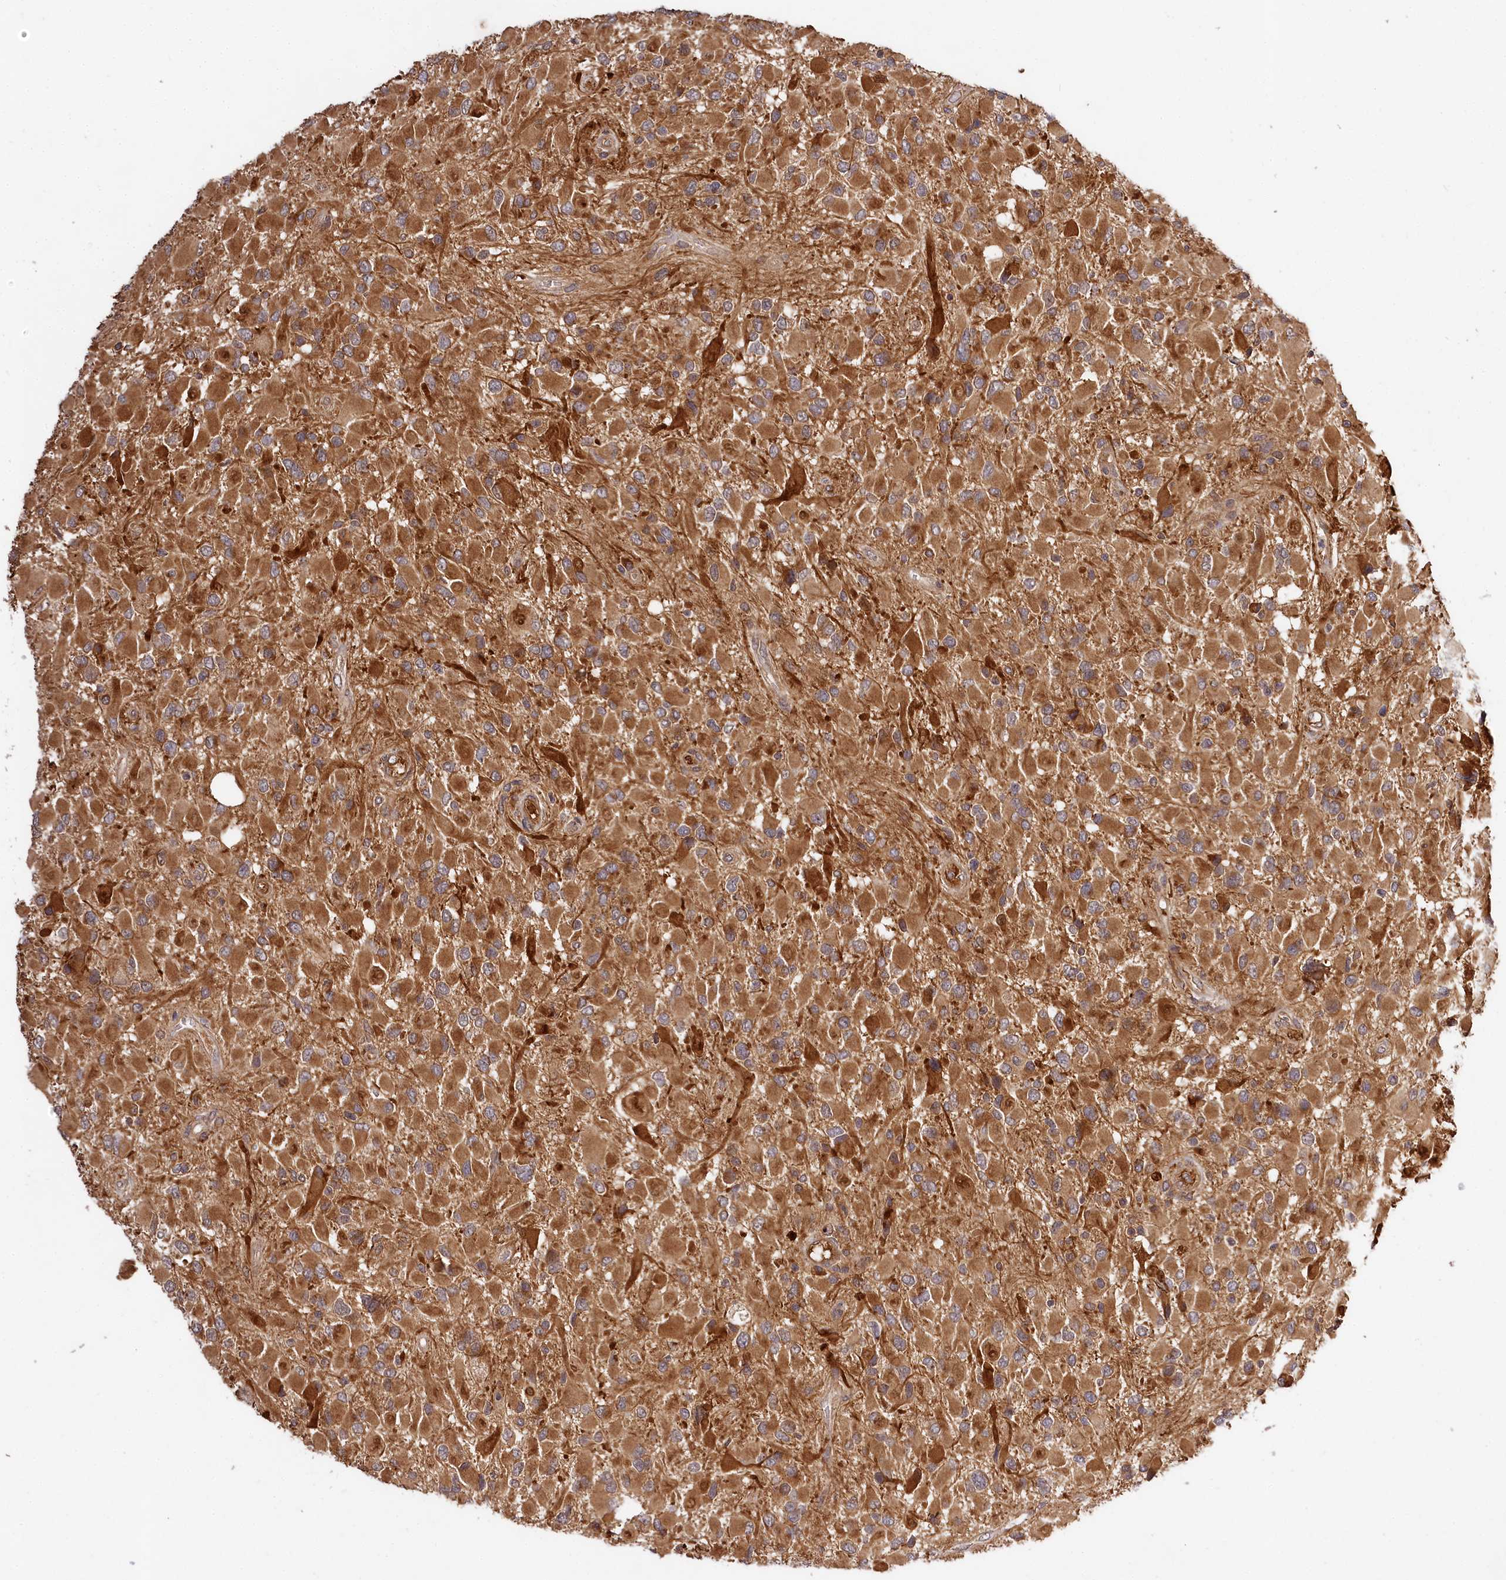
{"staining": {"intensity": "moderate", "quantity": ">75%", "location": "cytoplasmic/membranous"}, "tissue": "glioma", "cell_type": "Tumor cells", "image_type": "cancer", "snomed": [{"axis": "morphology", "description": "Glioma, malignant, High grade"}, {"axis": "topography", "description": "Brain"}], "caption": "DAB (3,3'-diaminobenzidine) immunohistochemical staining of human high-grade glioma (malignant) demonstrates moderate cytoplasmic/membranous protein positivity in approximately >75% of tumor cells.", "gene": "MCF2L2", "patient": {"sex": "male", "age": 53}}